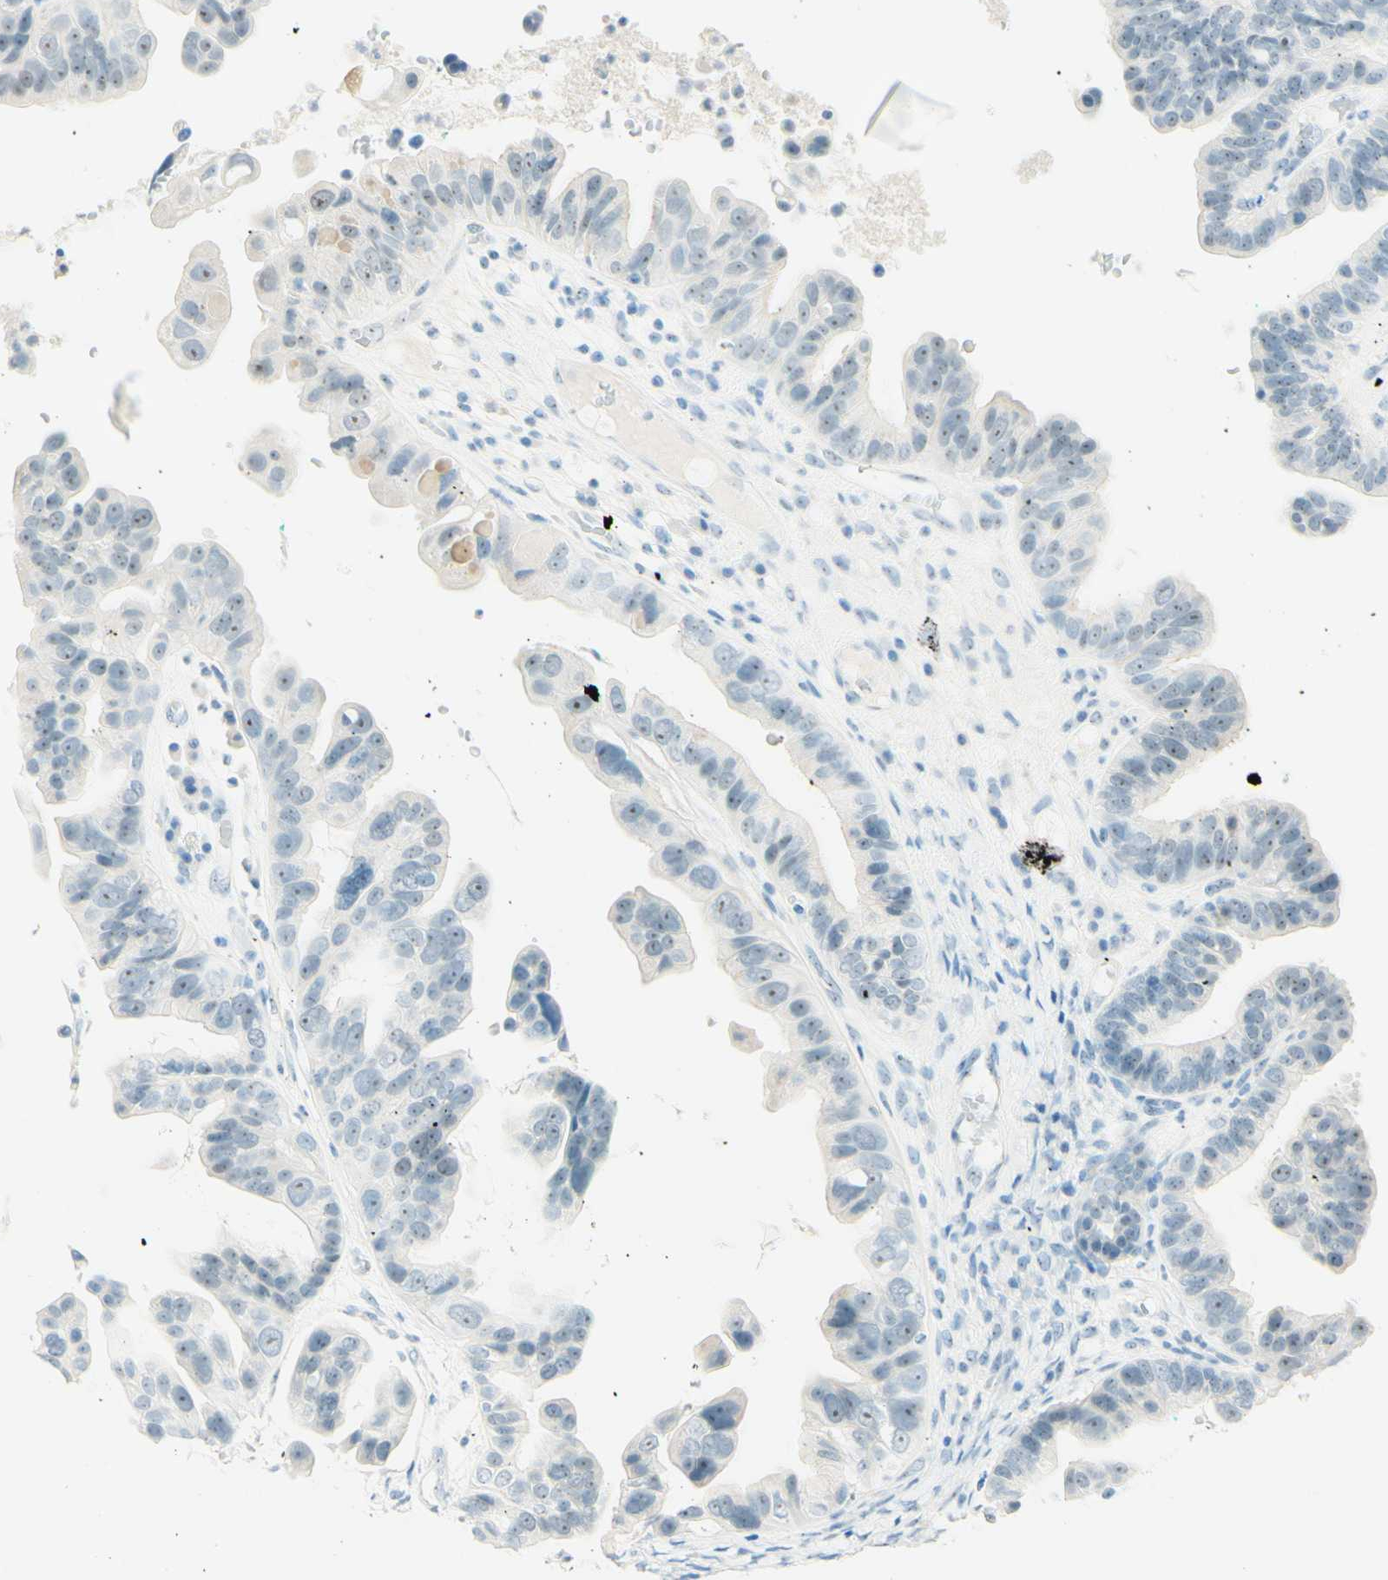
{"staining": {"intensity": "weak", "quantity": "25%-75%", "location": "nuclear"}, "tissue": "ovarian cancer", "cell_type": "Tumor cells", "image_type": "cancer", "snomed": [{"axis": "morphology", "description": "Cystadenocarcinoma, serous, NOS"}, {"axis": "topography", "description": "Ovary"}], "caption": "Ovarian serous cystadenocarcinoma stained with DAB (3,3'-diaminobenzidine) IHC displays low levels of weak nuclear positivity in approximately 25%-75% of tumor cells. The protein is shown in brown color, while the nuclei are stained blue.", "gene": "FMR1NB", "patient": {"sex": "female", "age": 56}}